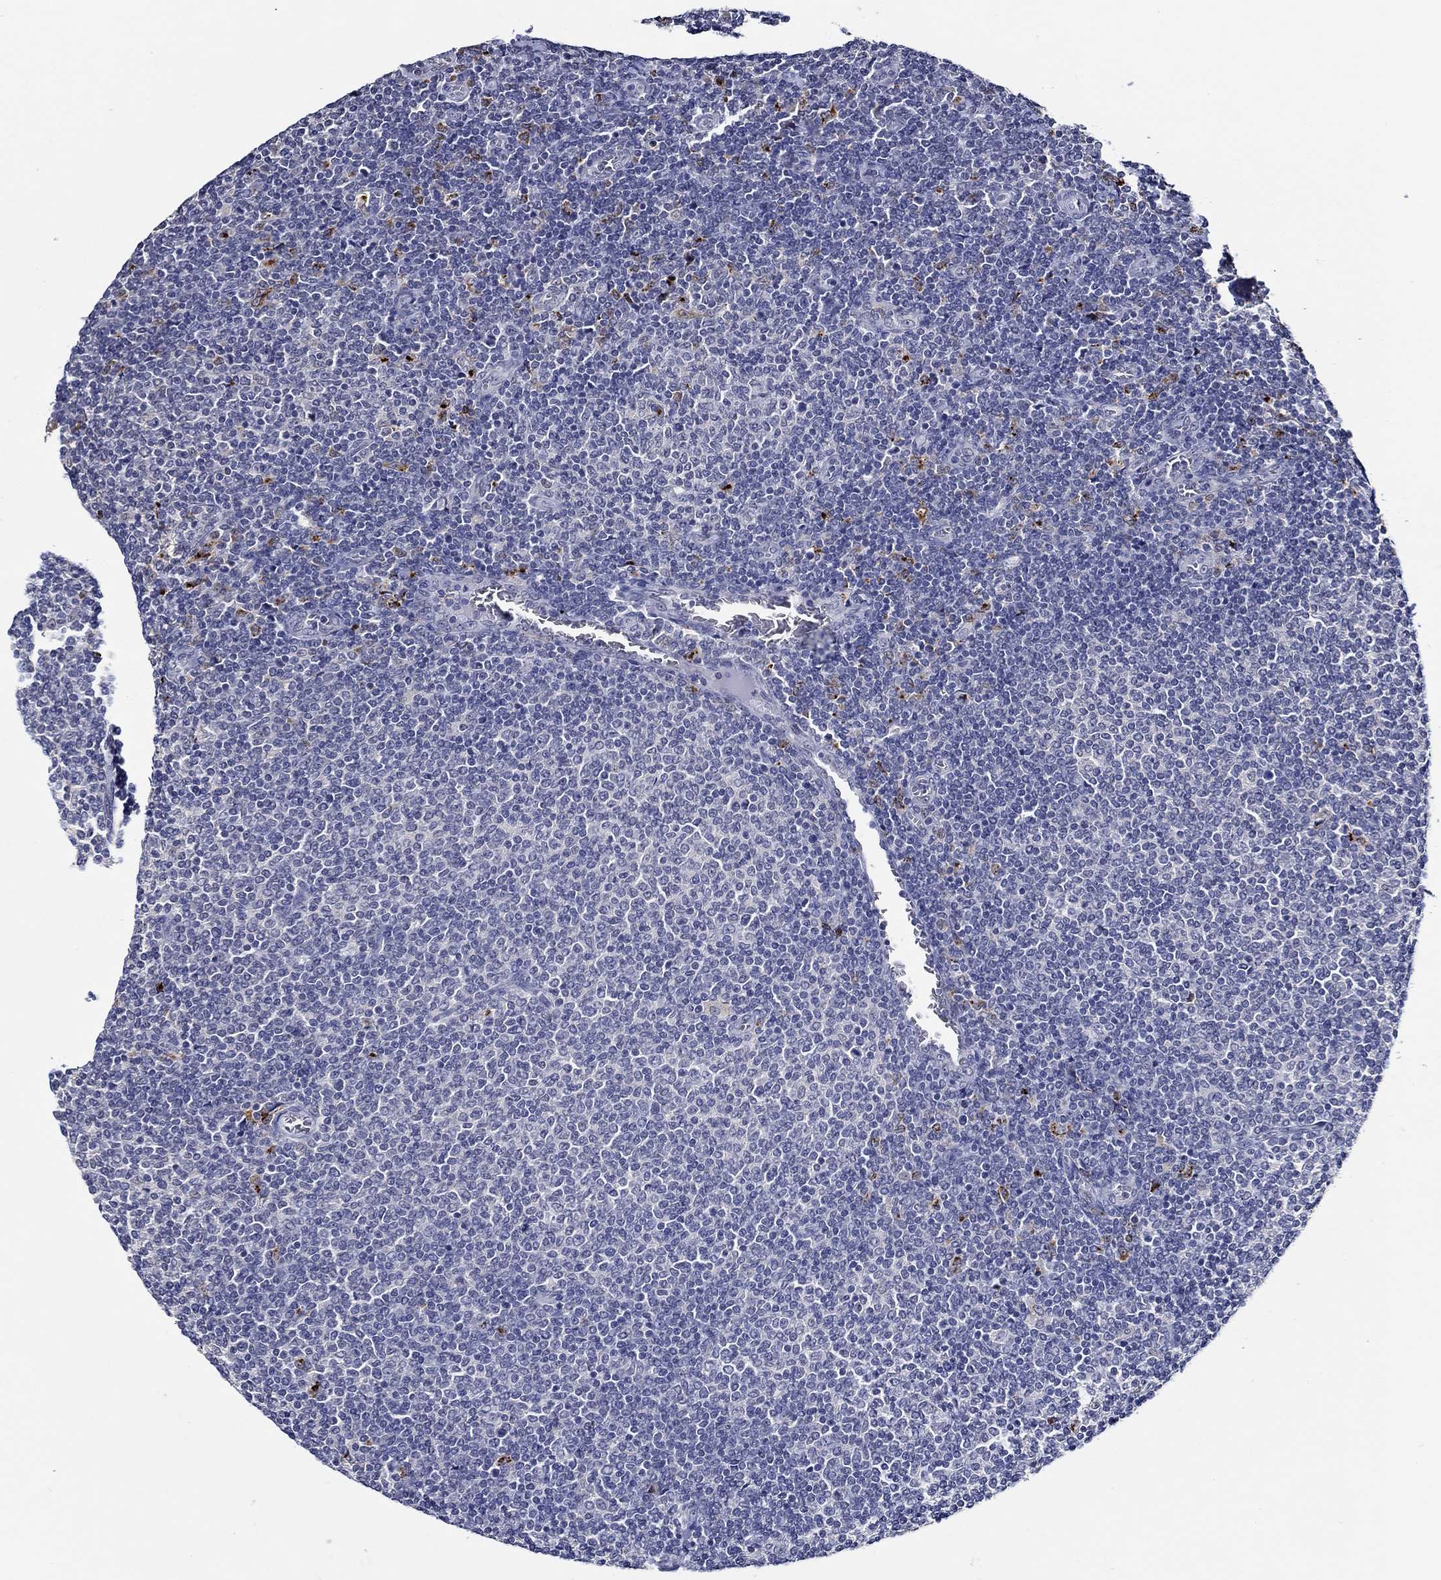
{"staining": {"intensity": "negative", "quantity": "none", "location": "none"}, "tissue": "lymphoma", "cell_type": "Tumor cells", "image_type": "cancer", "snomed": [{"axis": "morphology", "description": "Malignant lymphoma, non-Hodgkin's type, Low grade"}, {"axis": "topography", "description": "Lymph node"}], "caption": "IHC image of human low-grade malignant lymphoma, non-Hodgkin's type stained for a protein (brown), which exhibits no positivity in tumor cells.", "gene": "GATA2", "patient": {"sex": "male", "age": 52}}